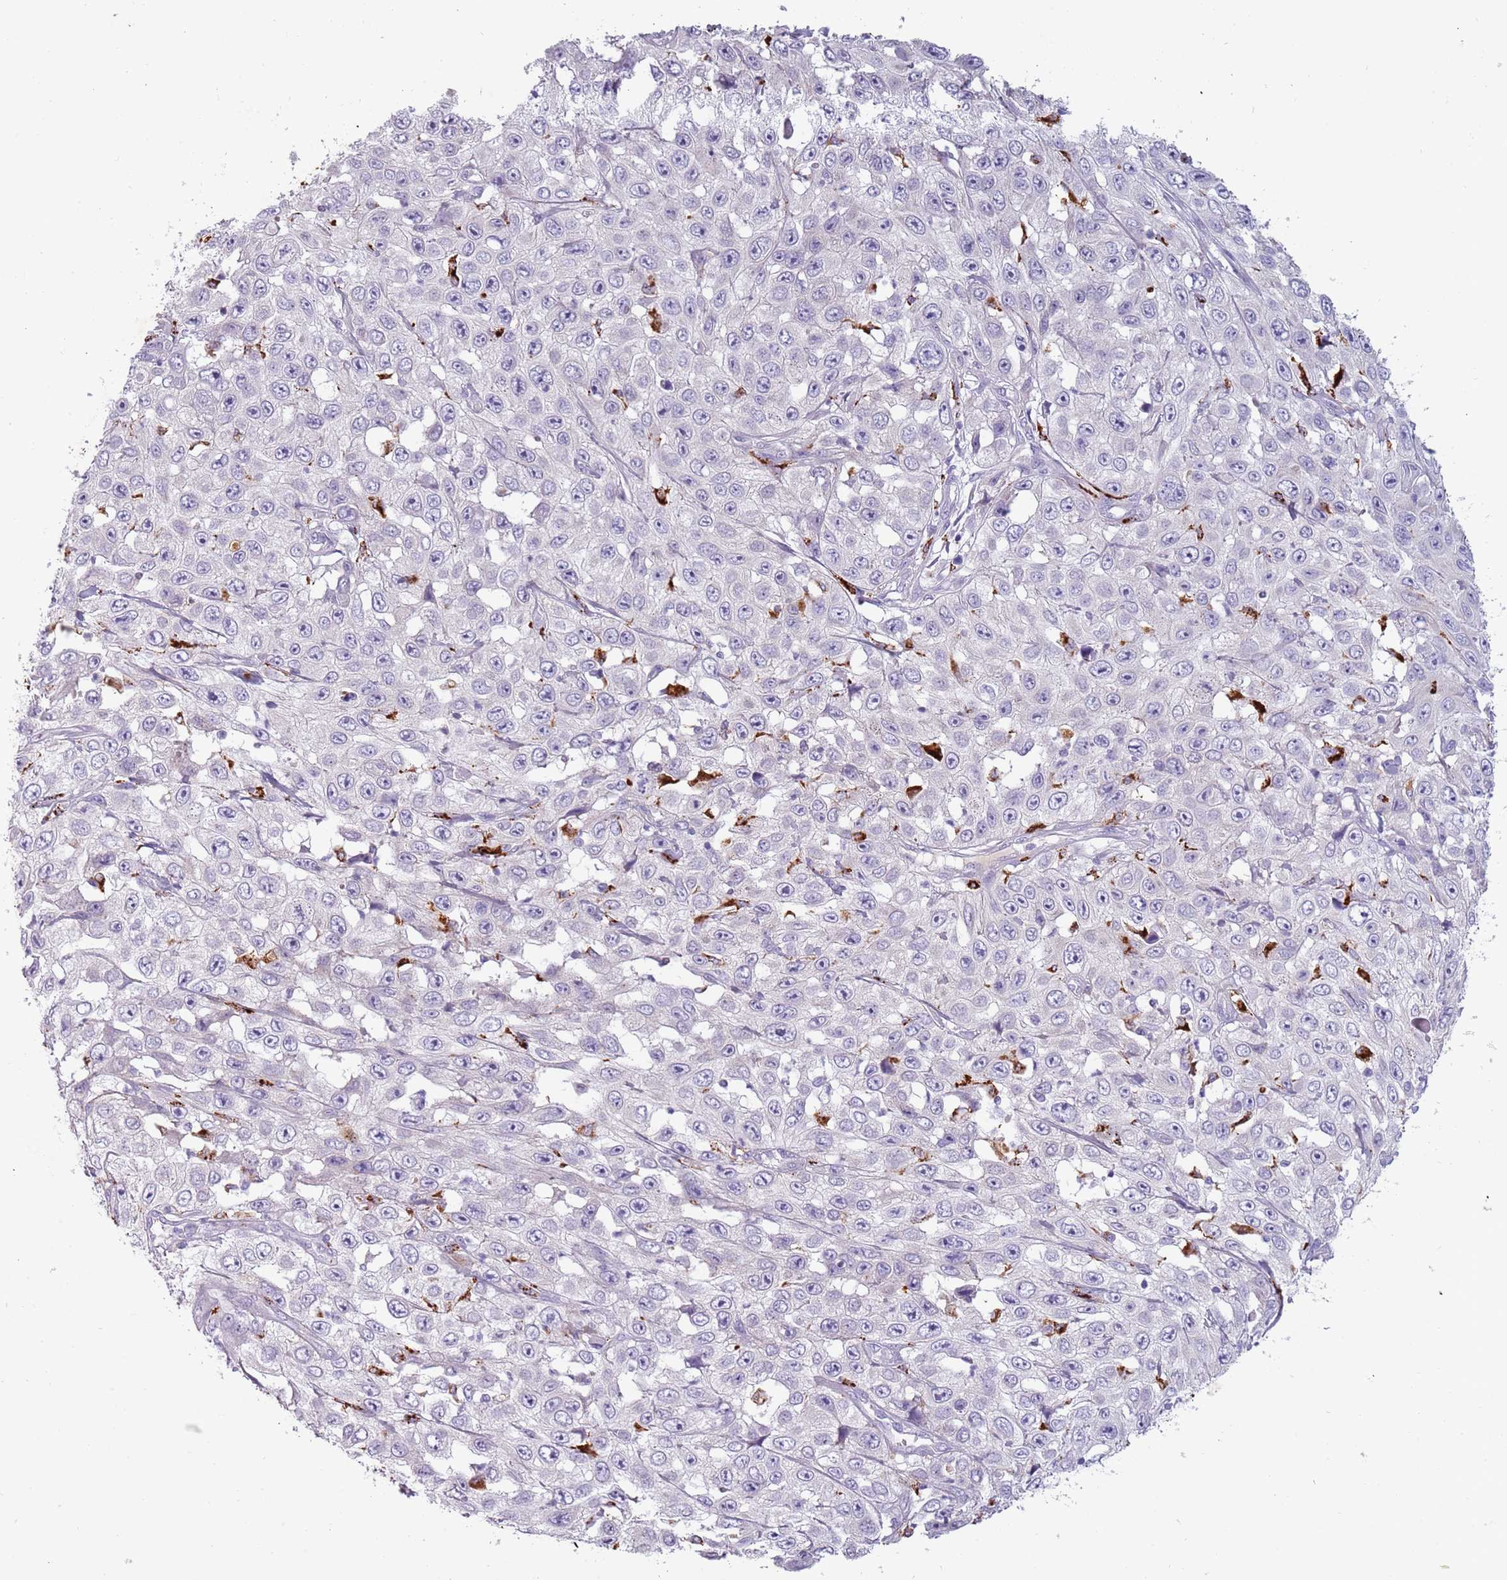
{"staining": {"intensity": "negative", "quantity": "none", "location": "none"}, "tissue": "skin cancer", "cell_type": "Tumor cells", "image_type": "cancer", "snomed": [{"axis": "morphology", "description": "Squamous cell carcinoma, NOS"}, {"axis": "topography", "description": "Skin"}], "caption": "Immunohistochemistry (IHC) of human squamous cell carcinoma (skin) shows no expression in tumor cells. Nuclei are stained in blue.", "gene": "NWD2", "patient": {"sex": "male", "age": 82}}